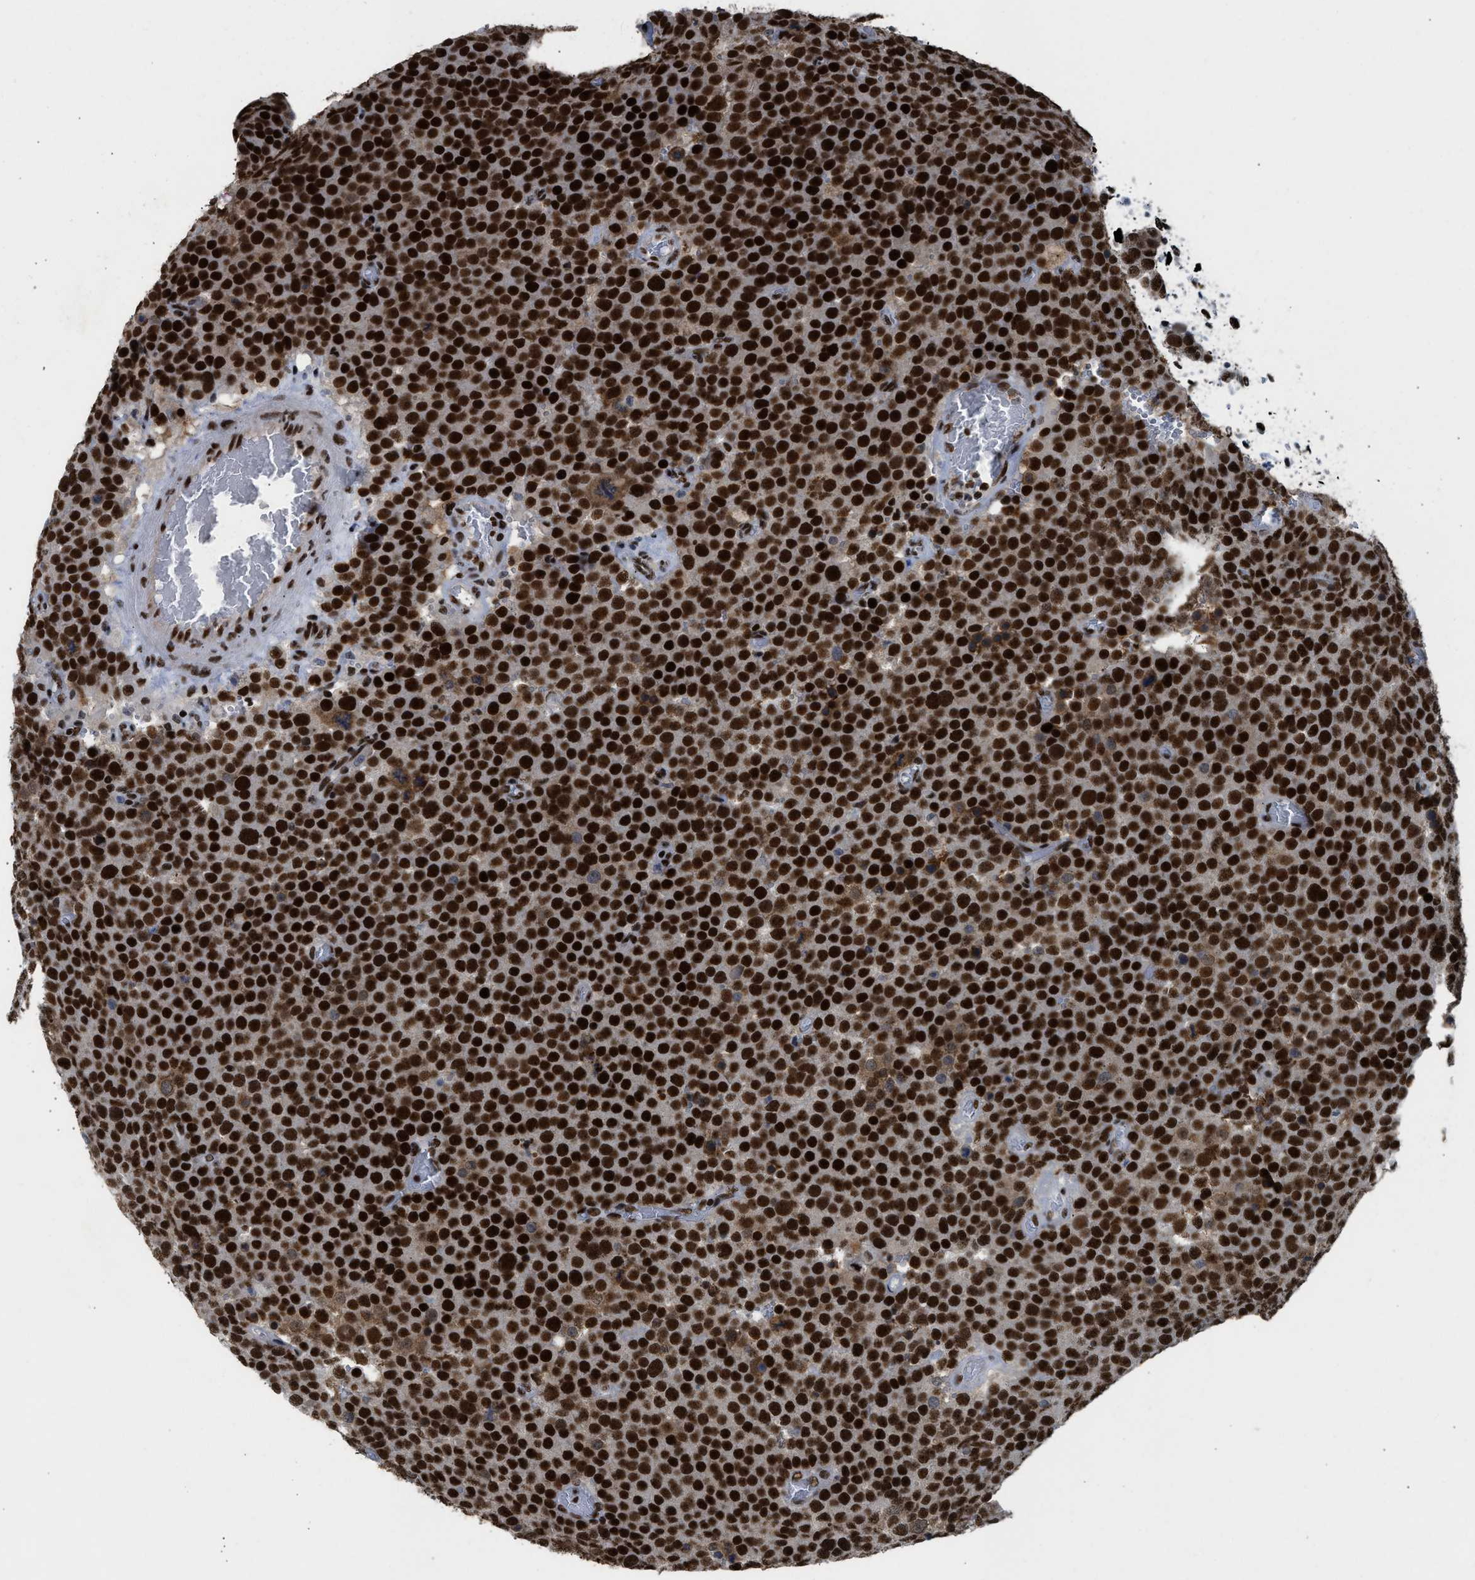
{"staining": {"intensity": "strong", "quantity": ">75%", "location": "nuclear"}, "tissue": "testis cancer", "cell_type": "Tumor cells", "image_type": "cancer", "snomed": [{"axis": "morphology", "description": "Normal tissue, NOS"}, {"axis": "morphology", "description": "Seminoma, NOS"}, {"axis": "topography", "description": "Testis"}], "caption": "Testis cancer (seminoma) stained for a protein (brown) shows strong nuclear positive staining in about >75% of tumor cells.", "gene": "SCAF4", "patient": {"sex": "male", "age": 71}}